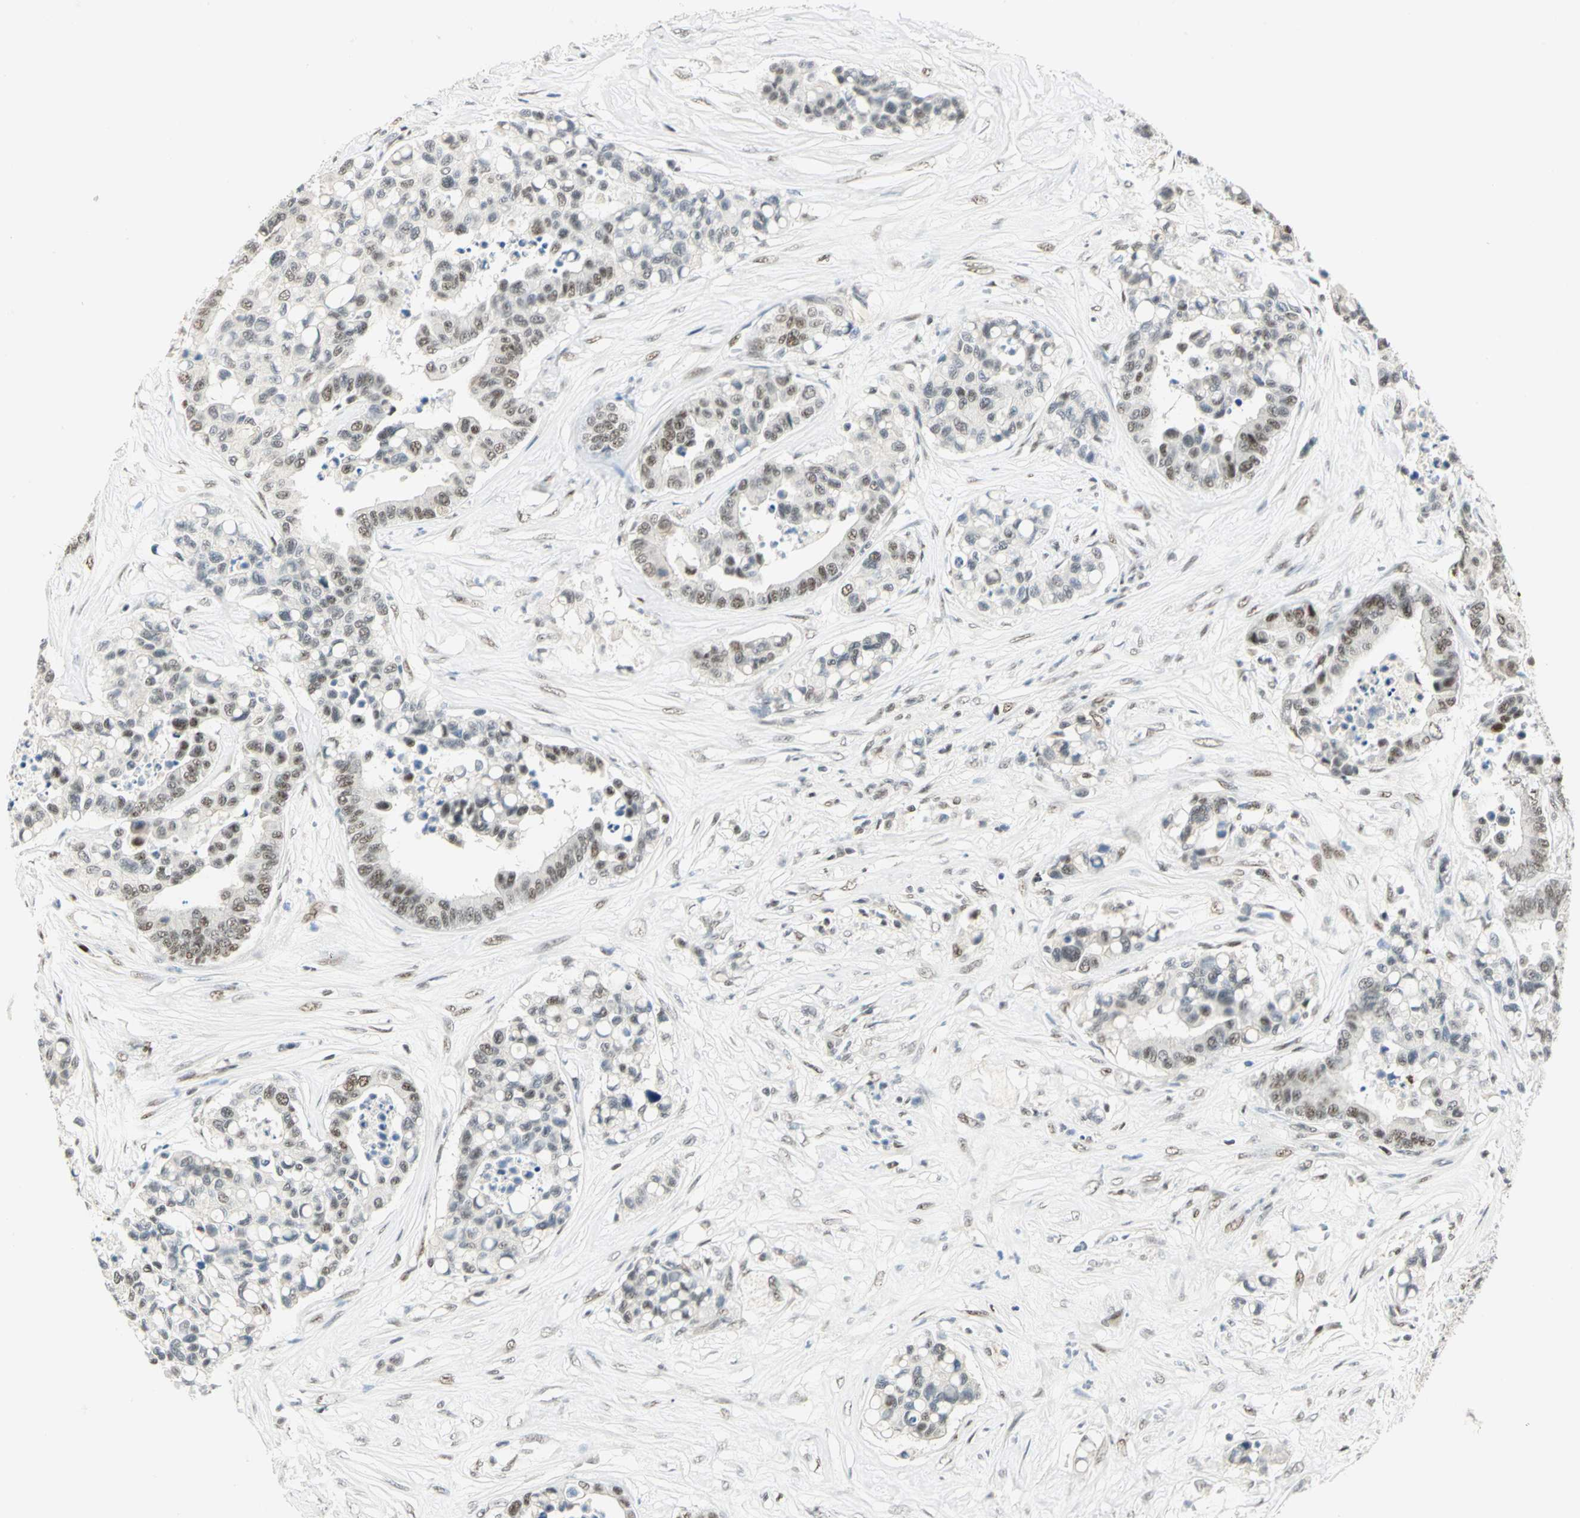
{"staining": {"intensity": "moderate", "quantity": ">75%", "location": "nuclear"}, "tissue": "colorectal cancer", "cell_type": "Tumor cells", "image_type": "cancer", "snomed": [{"axis": "morphology", "description": "Adenocarcinoma, NOS"}, {"axis": "topography", "description": "Colon"}], "caption": "DAB (3,3'-diaminobenzidine) immunohistochemical staining of adenocarcinoma (colorectal) demonstrates moderate nuclear protein positivity in approximately >75% of tumor cells.", "gene": "CCNT1", "patient": {"sex": "male", "age": 82}}